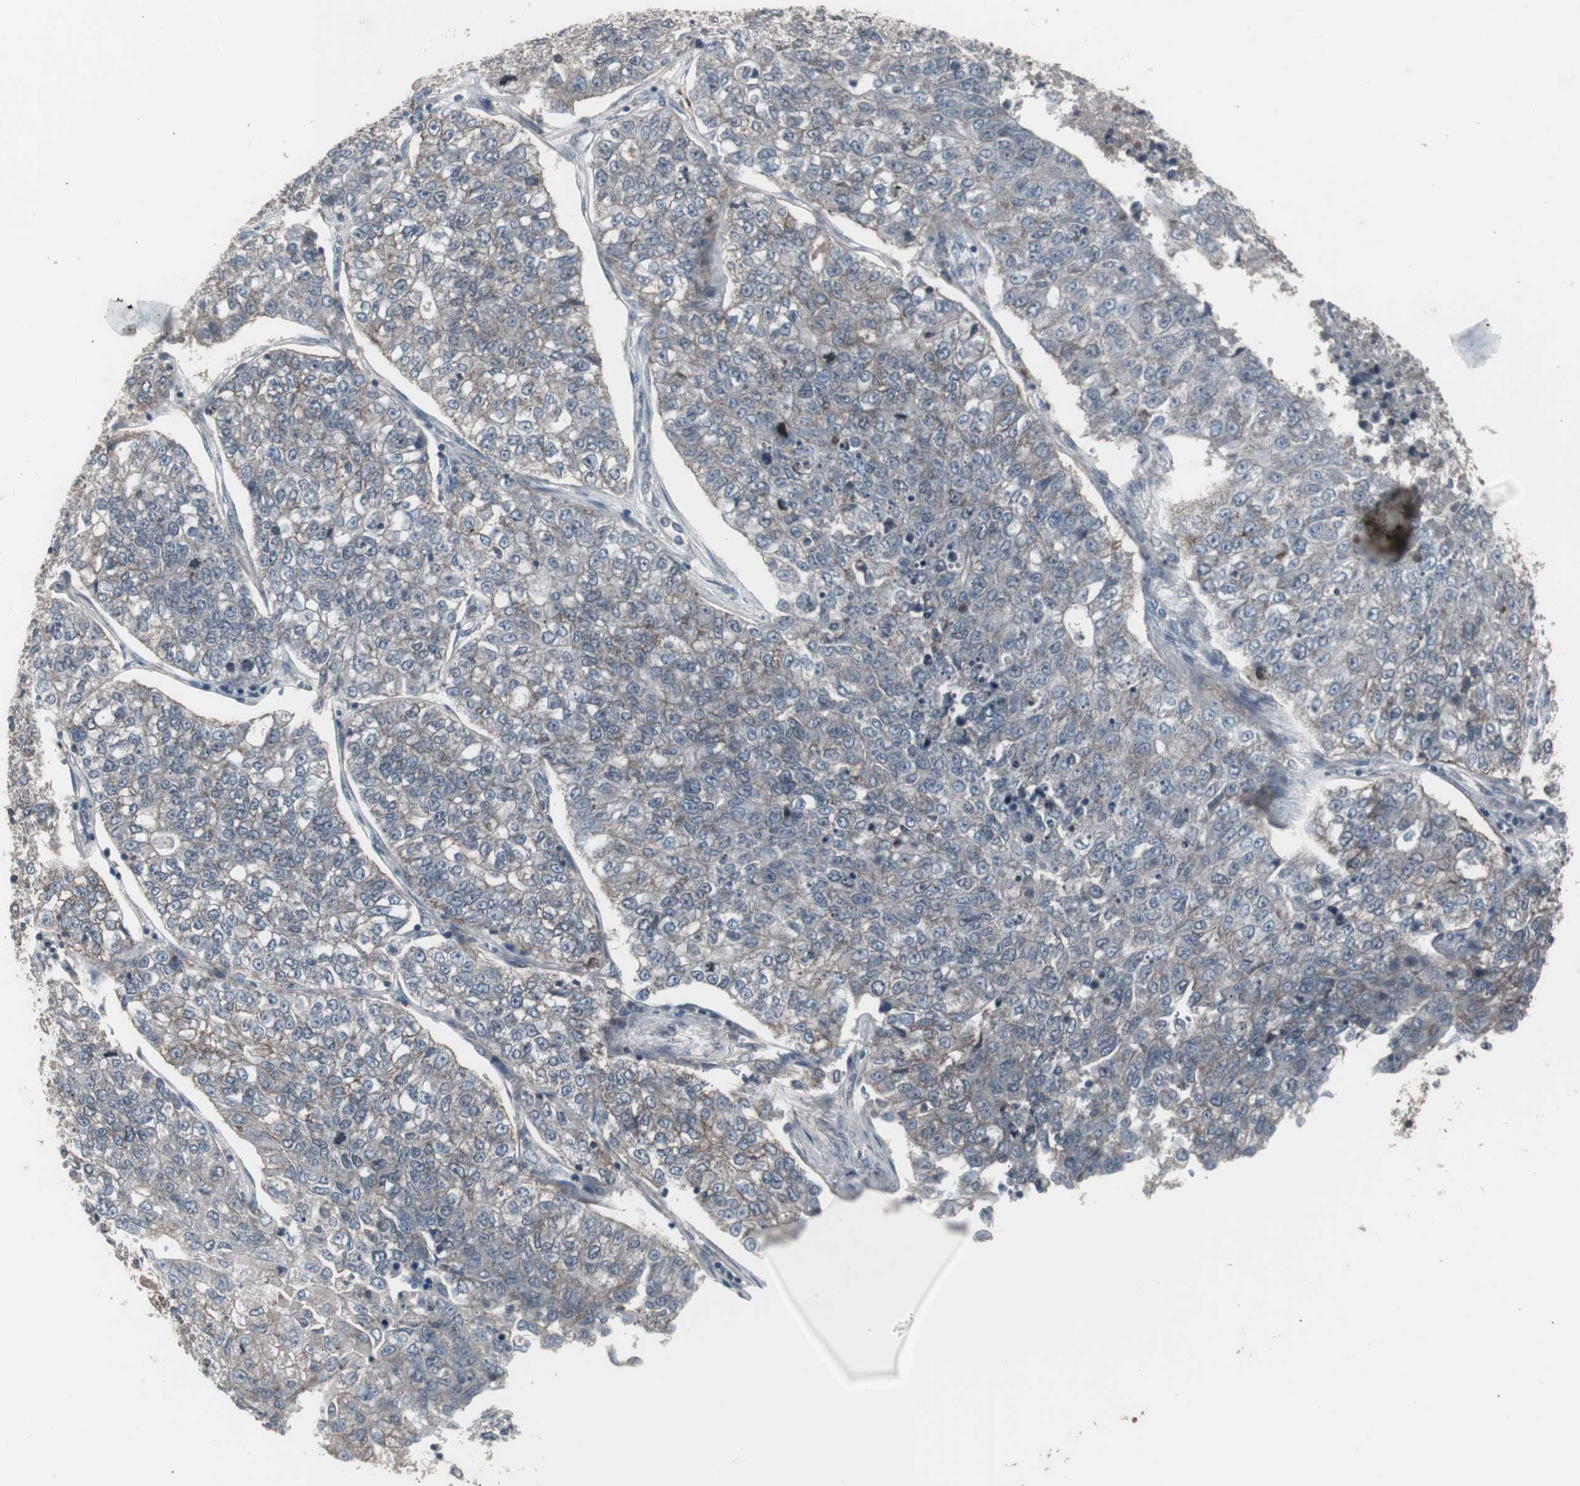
{"staining": {"intensity": "negative", "quantity": "none", "location": "none"}, "tissue": "lung cancer", "cell_type": "Tumor cells", "image_type": "cancer", "snomed": [{"axis": "morphology", "description": "Adenocarcinoma, NOS"}, {"axis": "topography", "description": "Lung"}], "caption": "An immunohistochemistry (IHC) micrograph of lung cancer is shown. There is no staining in tumor cells of lung cancer. (DAB (3,3'-diaminobenzidine) immunohistochemistry (IHC), high magnification).", "gene": "SSTR2", "patient": {"sex": "male", "age": 49}}